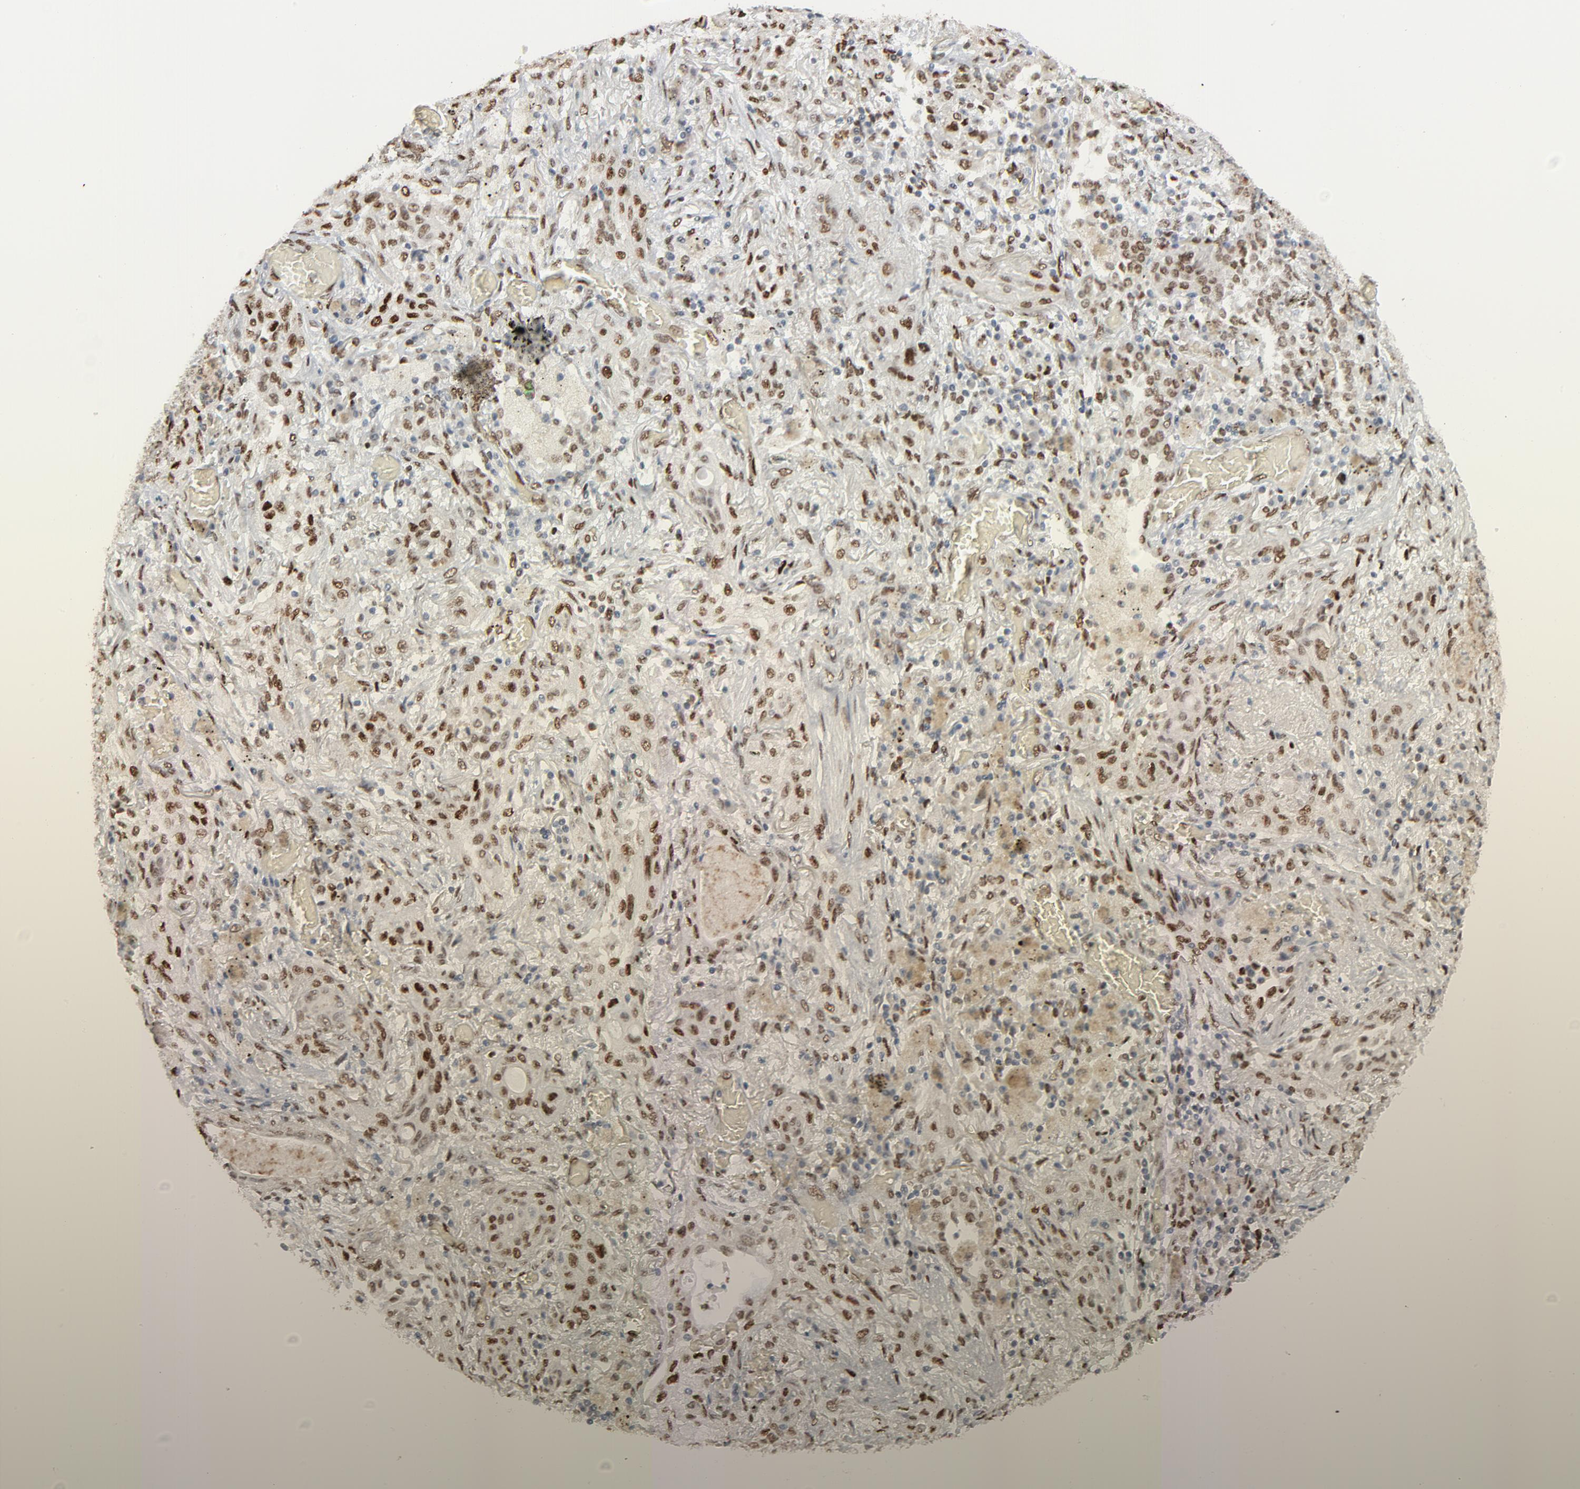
{"staining": {"intensity": "moderate", "quantity": ">75%", "location": "nuclear"}, "tissue": "lung cancer", "cell_type": "Tumor cells", "image_type": "cancer", "snomed": [{"axis": "morphology", "description": "Squamous cell carcinoma, NOS"}, {"axis": "topography", "description": "Lung"}], "caption": "Squamous cell carcinoma (lung) was stained to show a protein in brown. There is medium levels of moderate nuclear positivity in approximately >75% of tumor cells.", "gene": "CUX1", "patient": {"sex": "female", "age": 47}}